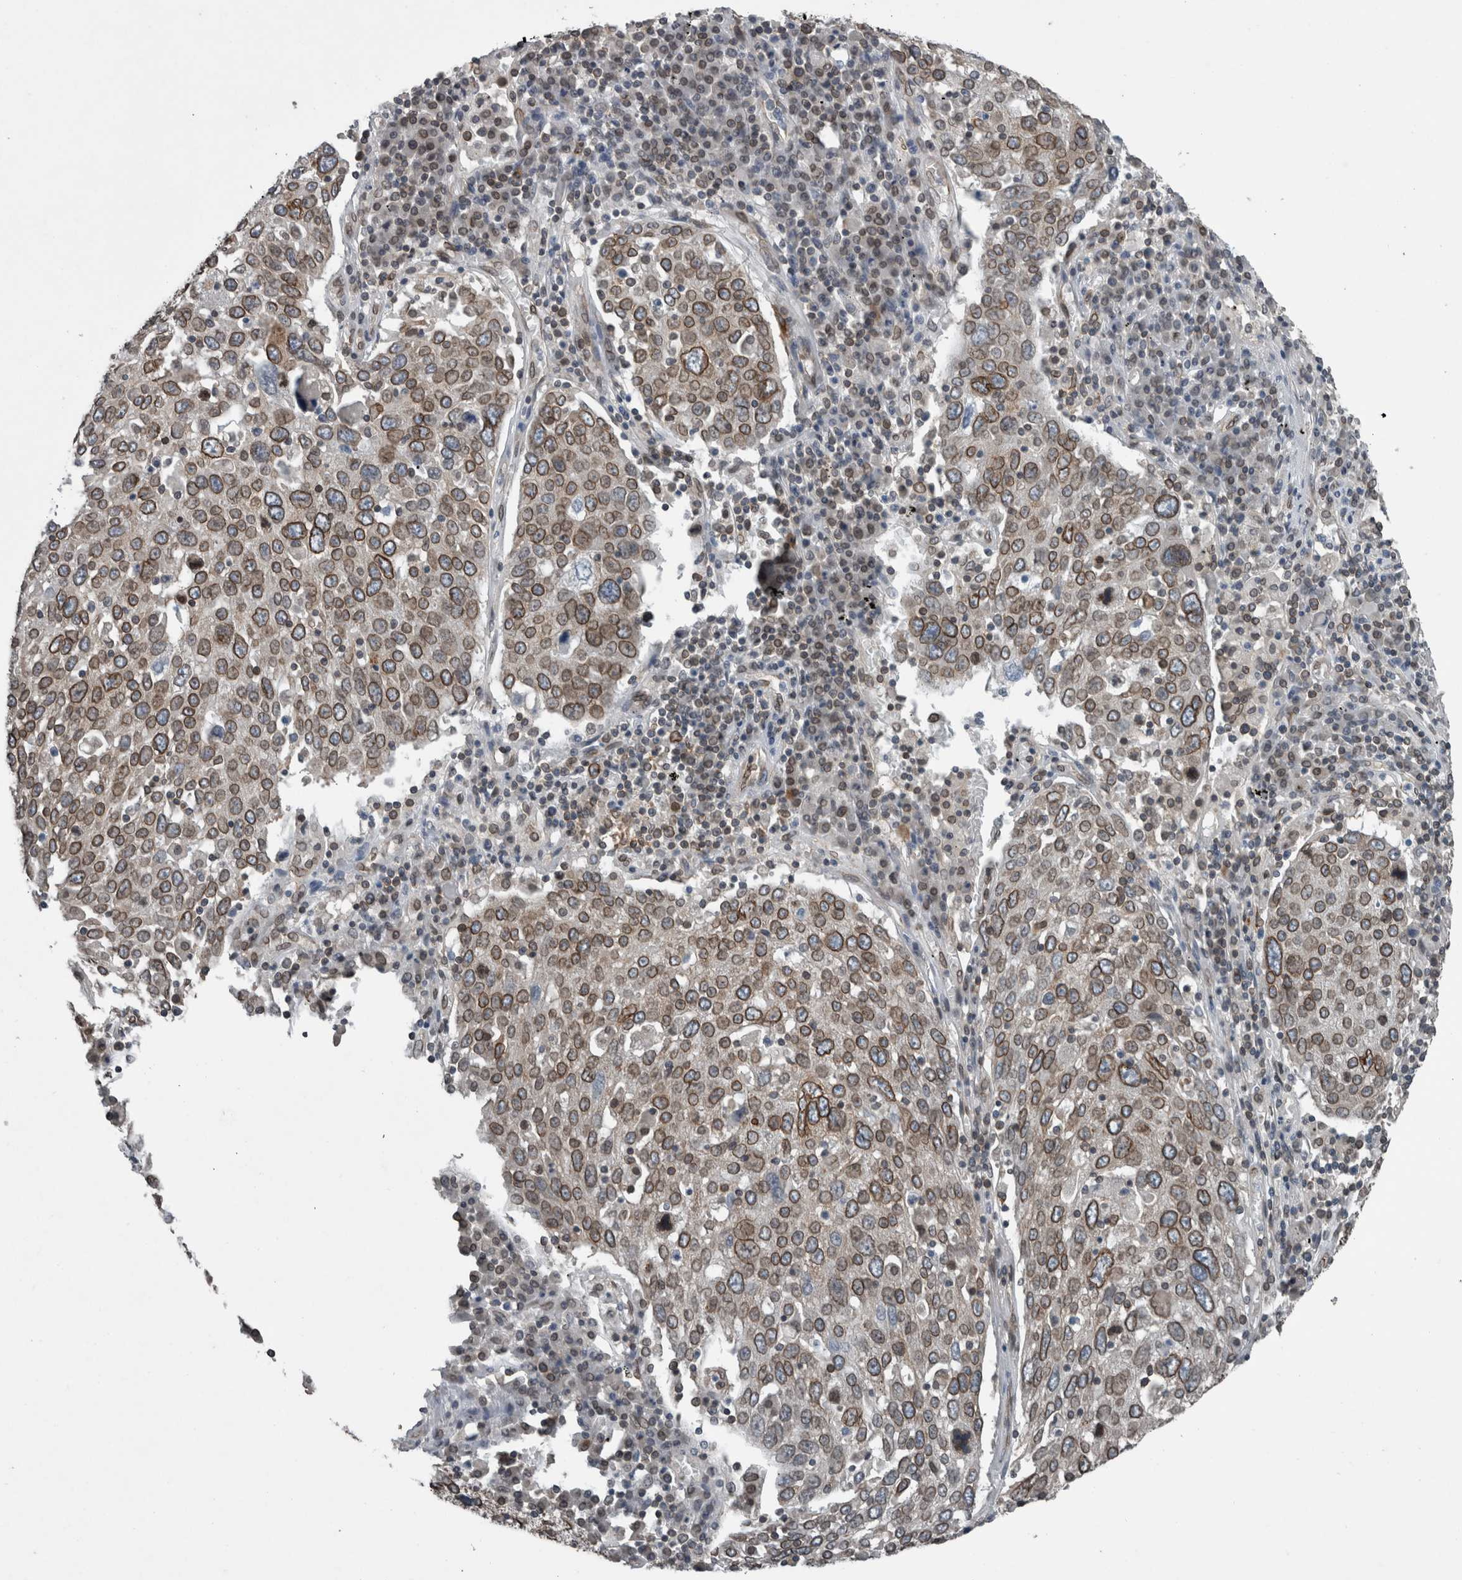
{"staining": {"intensity": "moderate", "quantity": ">75%", "location": "cytoplasmic/membranous,nuclear"}, "tissue": "lung cancer", "cell_type": "Tumor cells", "image_type": "cancer", "snomed": [{"axis": "morphology", "description": "Squamous cell carcinoma, NOS"}, {"axis": "topography", "description": "Lung"}], "caption": "This micrograph displays IHC staining of lung squamous cell carcinoma, with medium moderate cytoplasmic/membranous and nuclear staining in about >75% of tumor cells.", "gene": "RANBP2", "patient": {"sex": "male", "age": 65}}